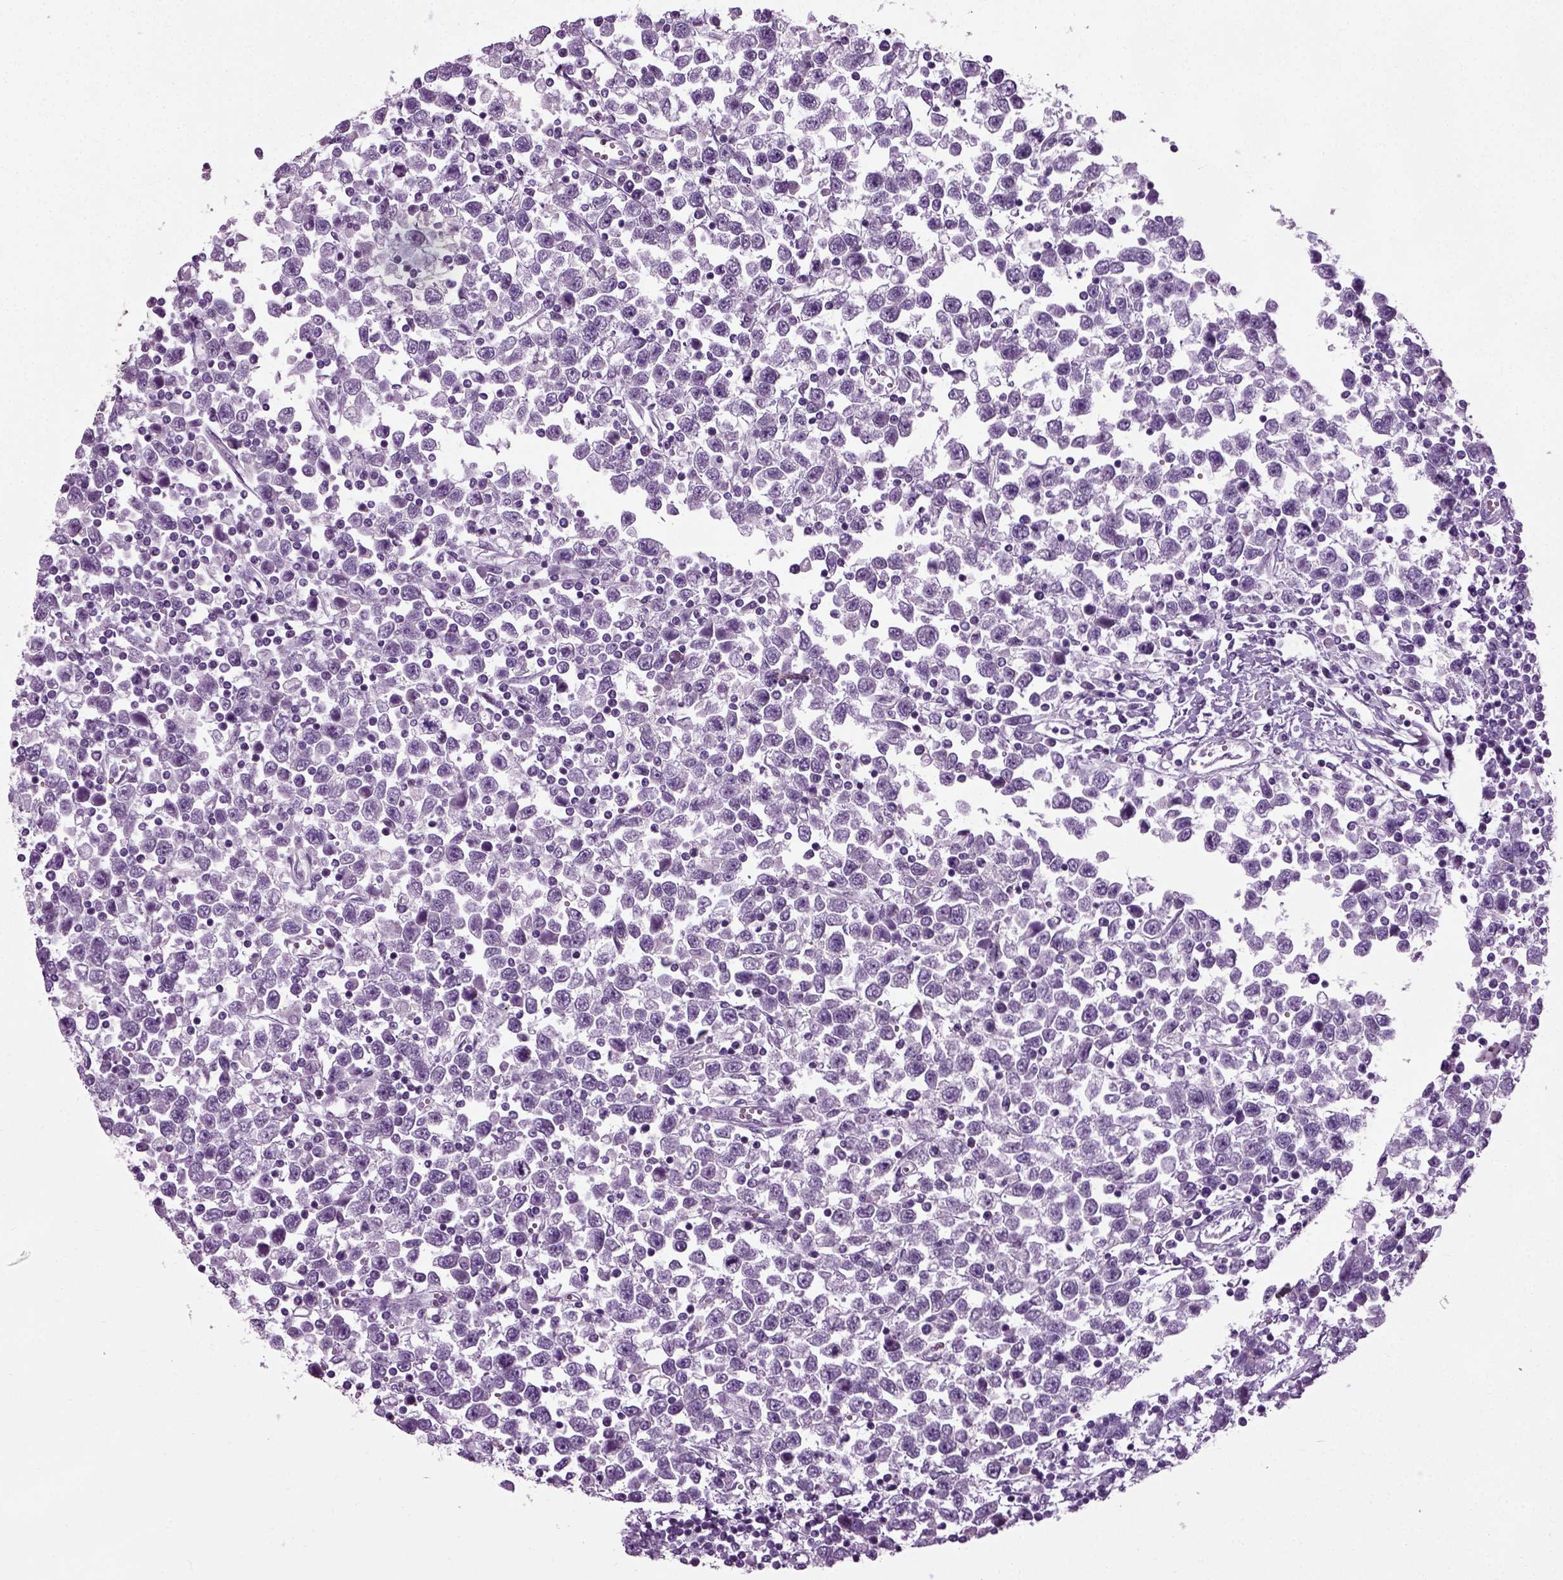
{"staining": {"intensity": "negative", "quantity": "none", "location": "none"}, "tissue": "testis cancer", "cell_type": "Tumor cells", "image_type": "cancer", "snomed": [{"axis": "morphology", "description": "Seminoma, NOS"}, {"axis": "topography", "description": "Testis"}], "caption": "This histopathology image is of seminoma (testis) stained with immunohistochemistry to label a protein in brown with the nuclei are counter-stained blue. There is no staining in tumor cells. The staining is performed using DAB brown chromogen with nuclei counter-stained in using hematoxylin.", "gene": "SCG5", "patient": {"sex": "male", "age": 34}}